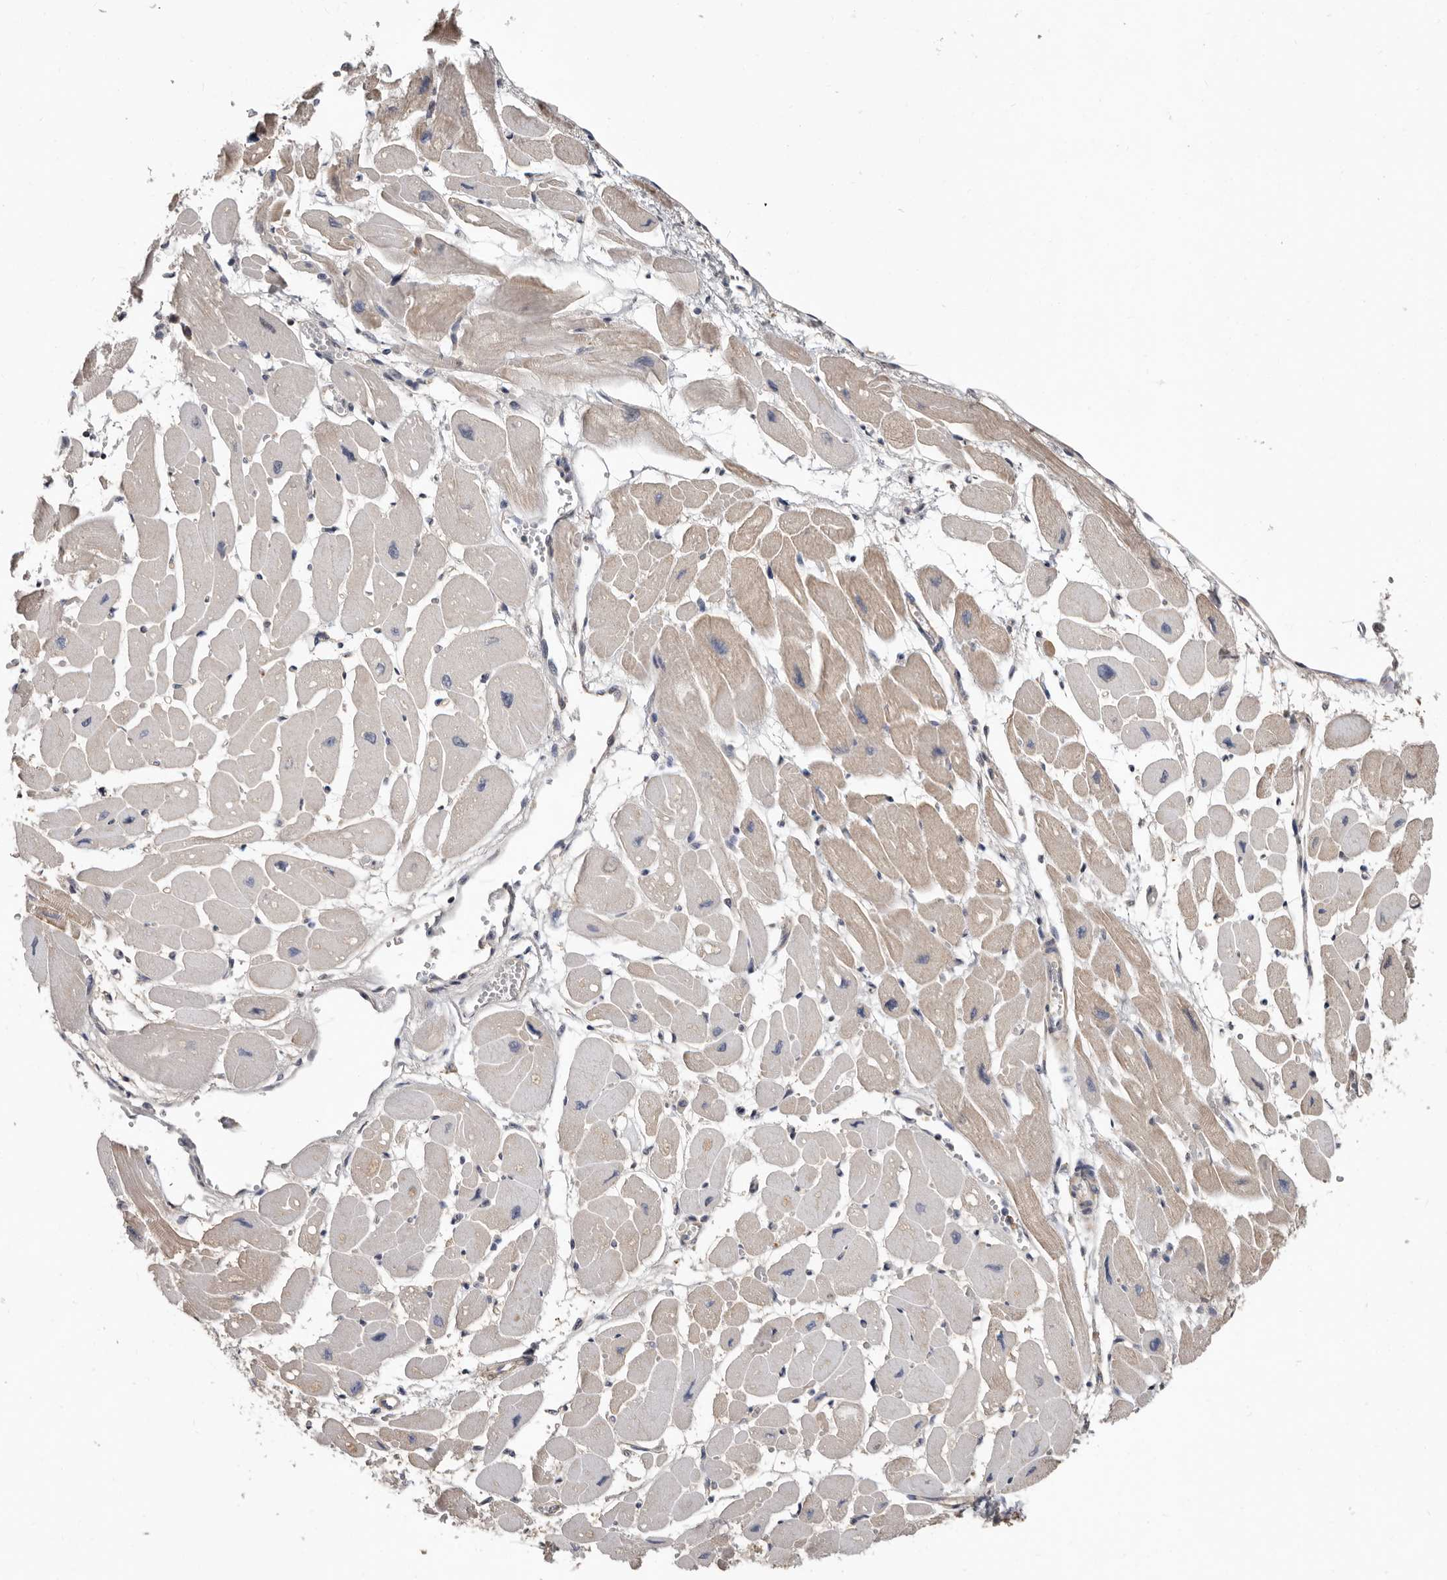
{"staining": {"intensity": "weak", "quantity": "<25%", "location": "cytoplasmic/membranous"}, "tissue": "heart muscle", "cell_type": "Cardiomyocytes", "image_type": "normal", "snomed": [{"axis": "morphology", "description": "Normal tissue, NOS"}, {"axis": "topography", "description": "Heart"}], "caption": "Benign heart muscle was stained to show a protein in brown. There is no significant positivity in cardiomyocytes. (IHC, brightfield microscopy, high magnification).", "gene": "MRPL18", "patient": {"sex": "female", "age": 54}}